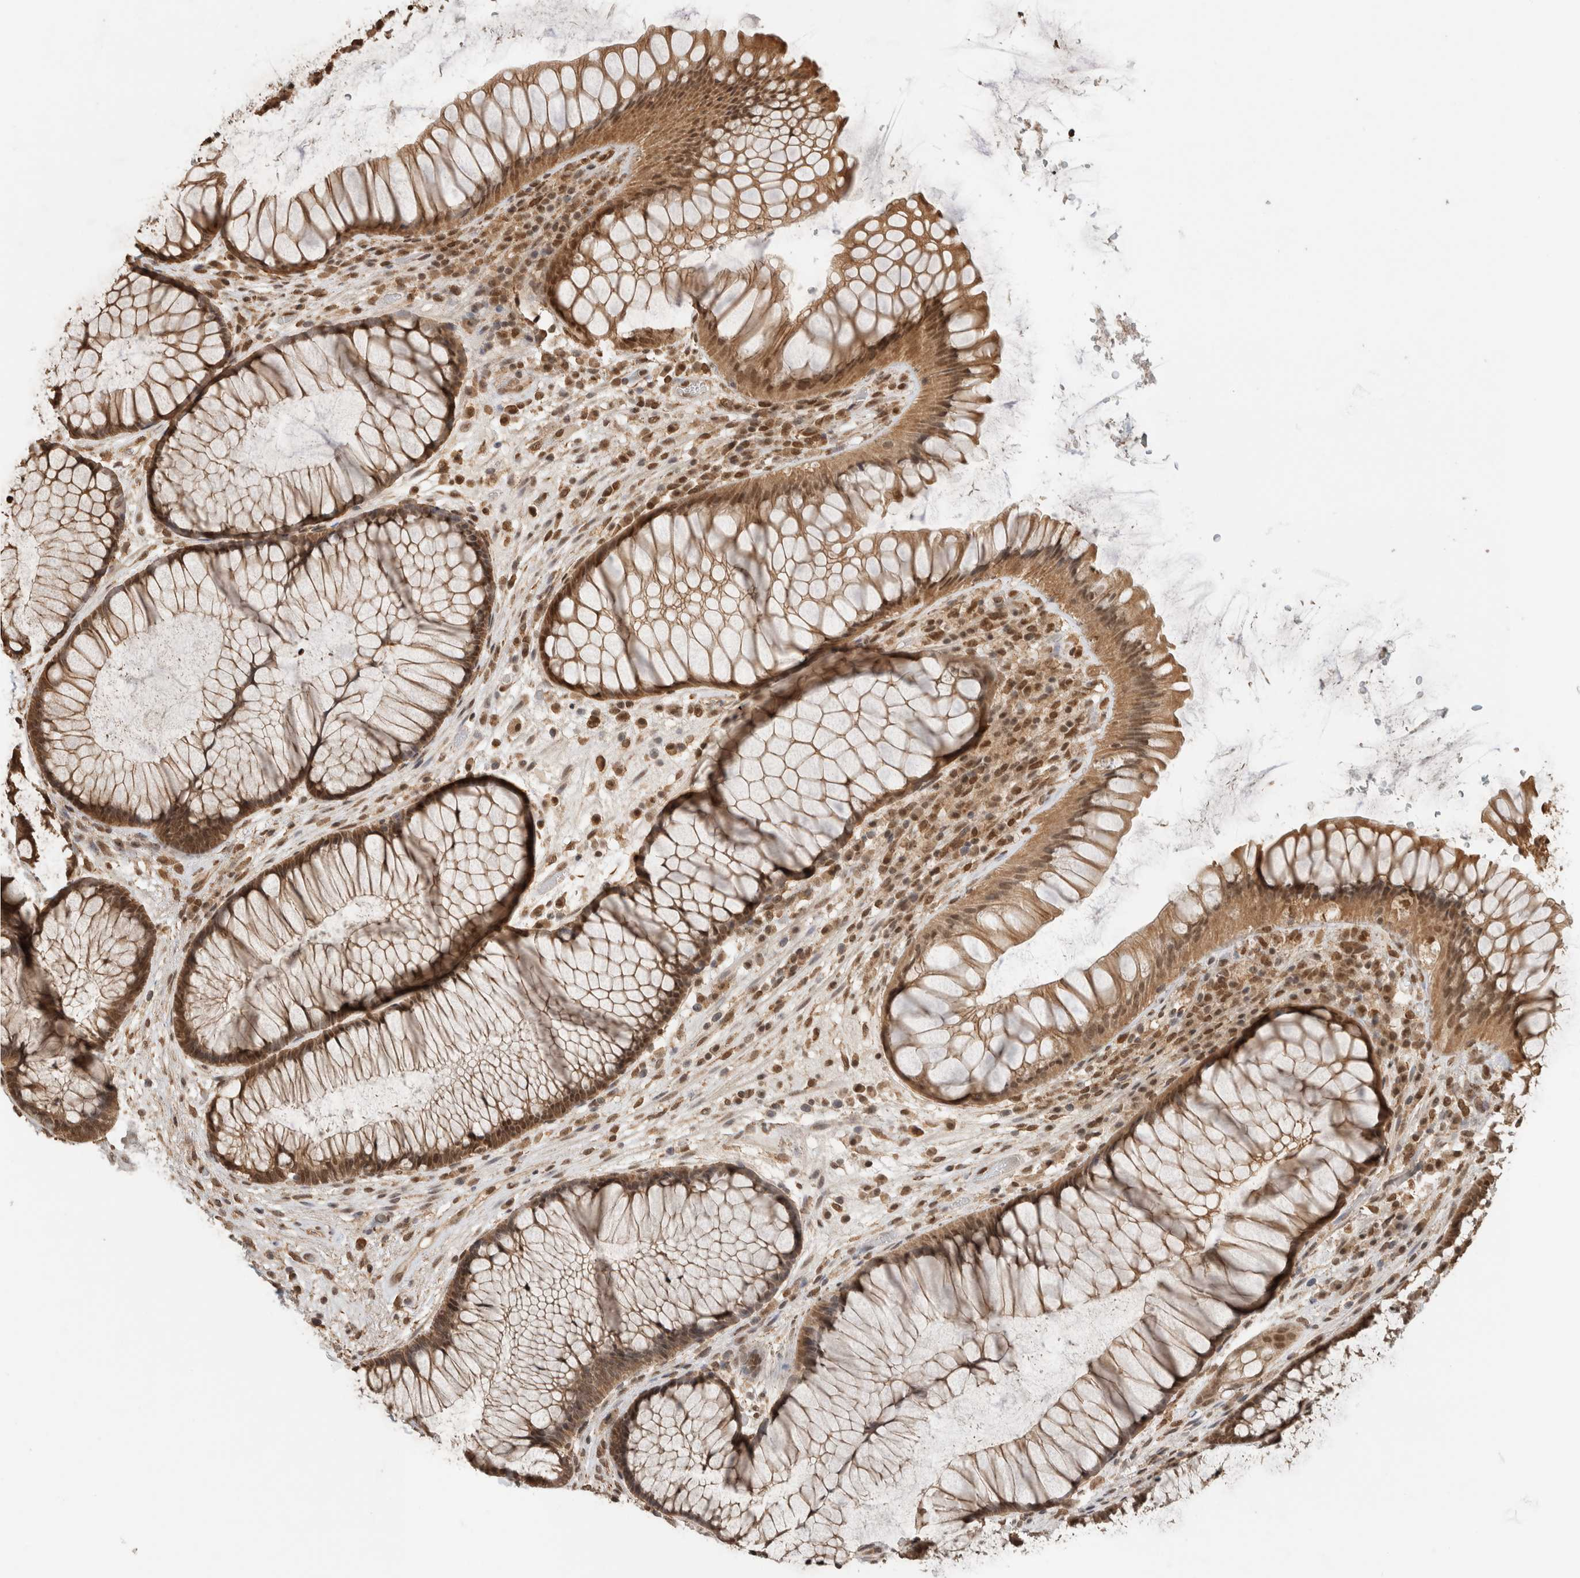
{"staining": {"intensity": "moderate", "quantity": ">75%", "location": "cytoplasmic/membranous,nuclear"}, "tissue": "rectum", "cell_type": "Glandular cells", "image_type": "normal", "snomed": [{"axis": "morphology", "description": "Normal tissue, NOS"}, {"axis": "topography", "description": "Rectum"}], "caption": "A brown stain shows moderate cytoplasmic/membranous,nuclear staining of a protein in glandular cells of unremarkable human rectum. The staining is performed using DAB brown chromogen to label protein expression. The nuclei are counter-stained blue using hematoxylin.", "gene": "C1orf21", "patient": {"sex": "male", "age": 51}}